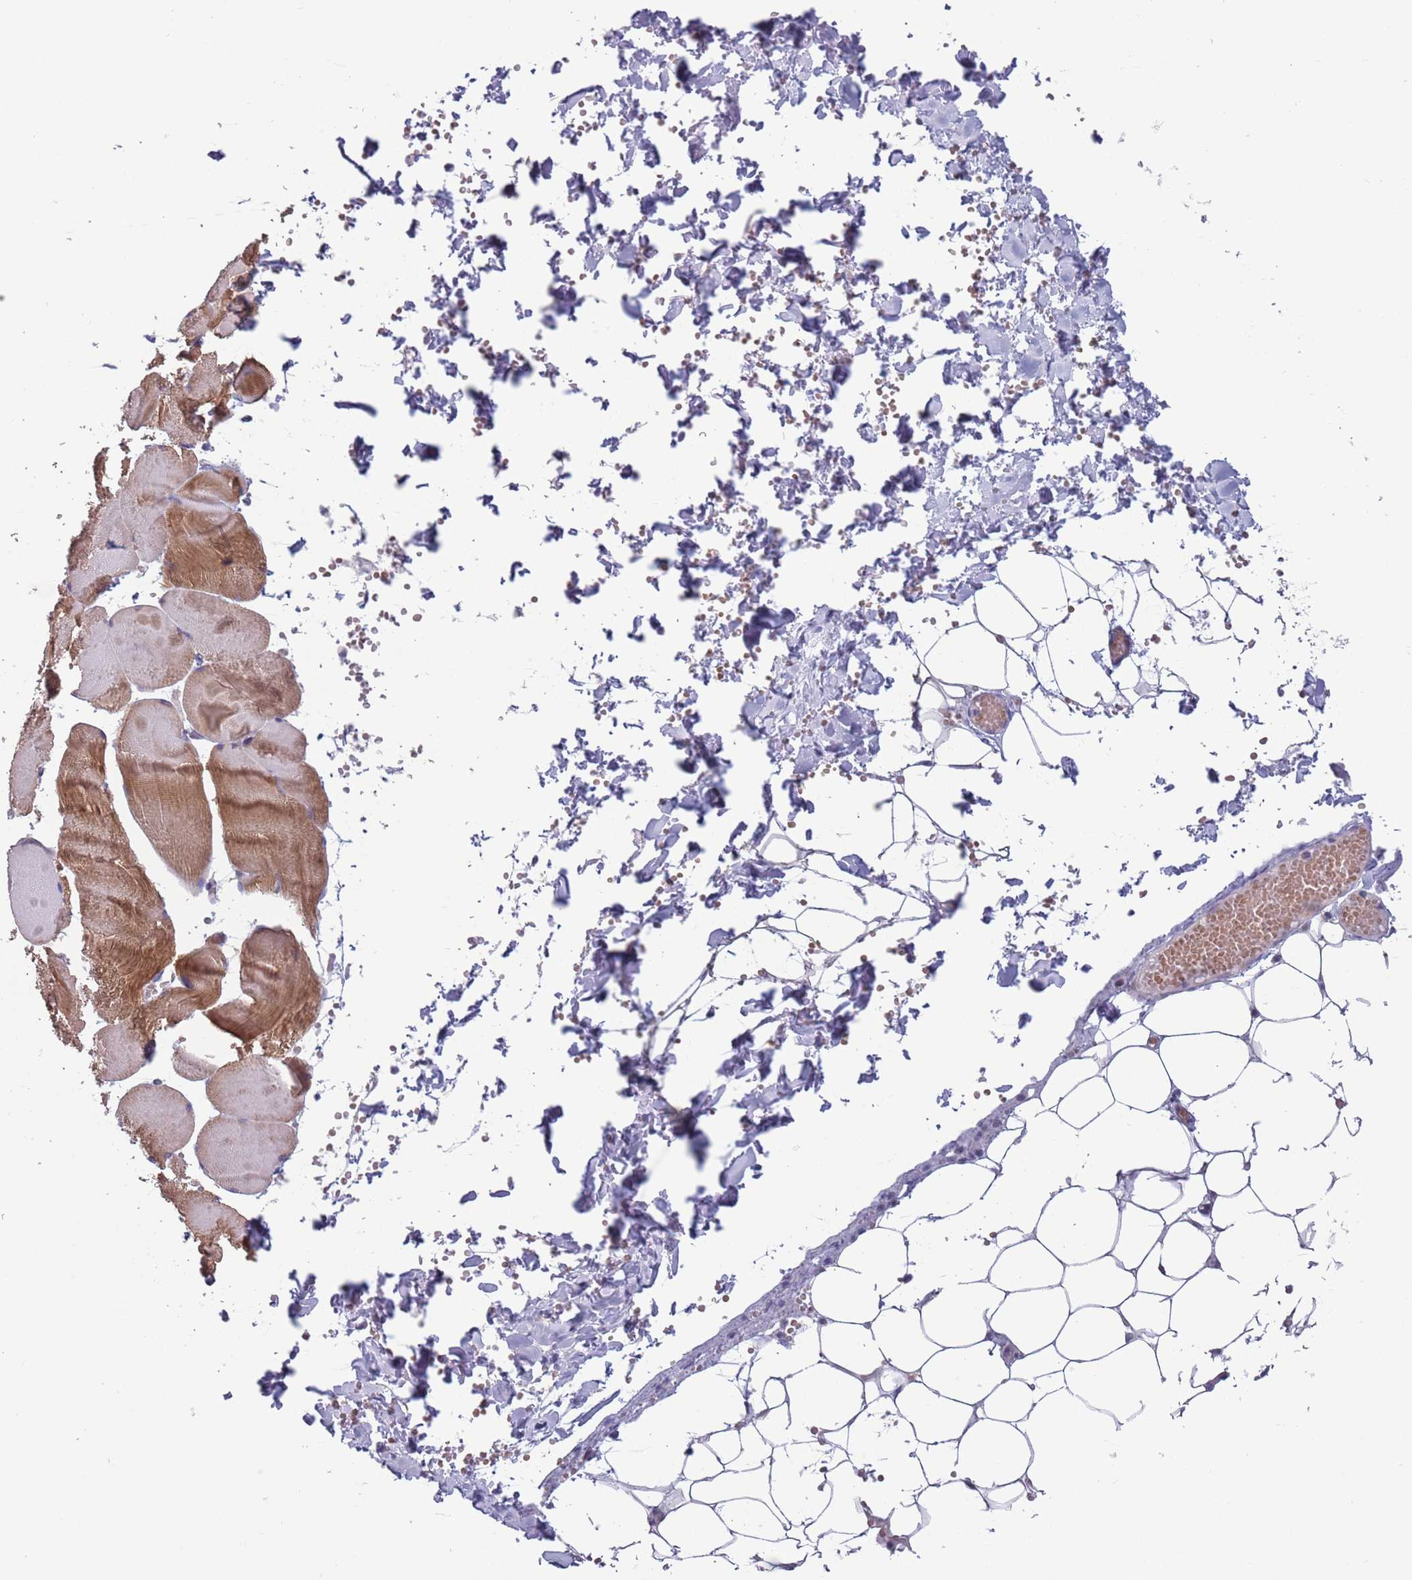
{"staining": {"intensity": "negative", "quantity": "none", "location": "none"}, "tissue": "adipose tissue", "cell_type": "Adipocytes", "image_type": "normal", "snomed": [{"axis": "morphology", "description": "Normal tissue, NOS"}, {"axis": "topography", "description": "Skeletal muscle"}, {"axis": "topography", "description": "Peripheral nerve tissue"}], "caption": "The immunohistochemistry micrograph has no significant staining in adipocytes of adipose tissue.", "gene": "CLNS1A", "patient": {"sex": "female", "age": 55}}